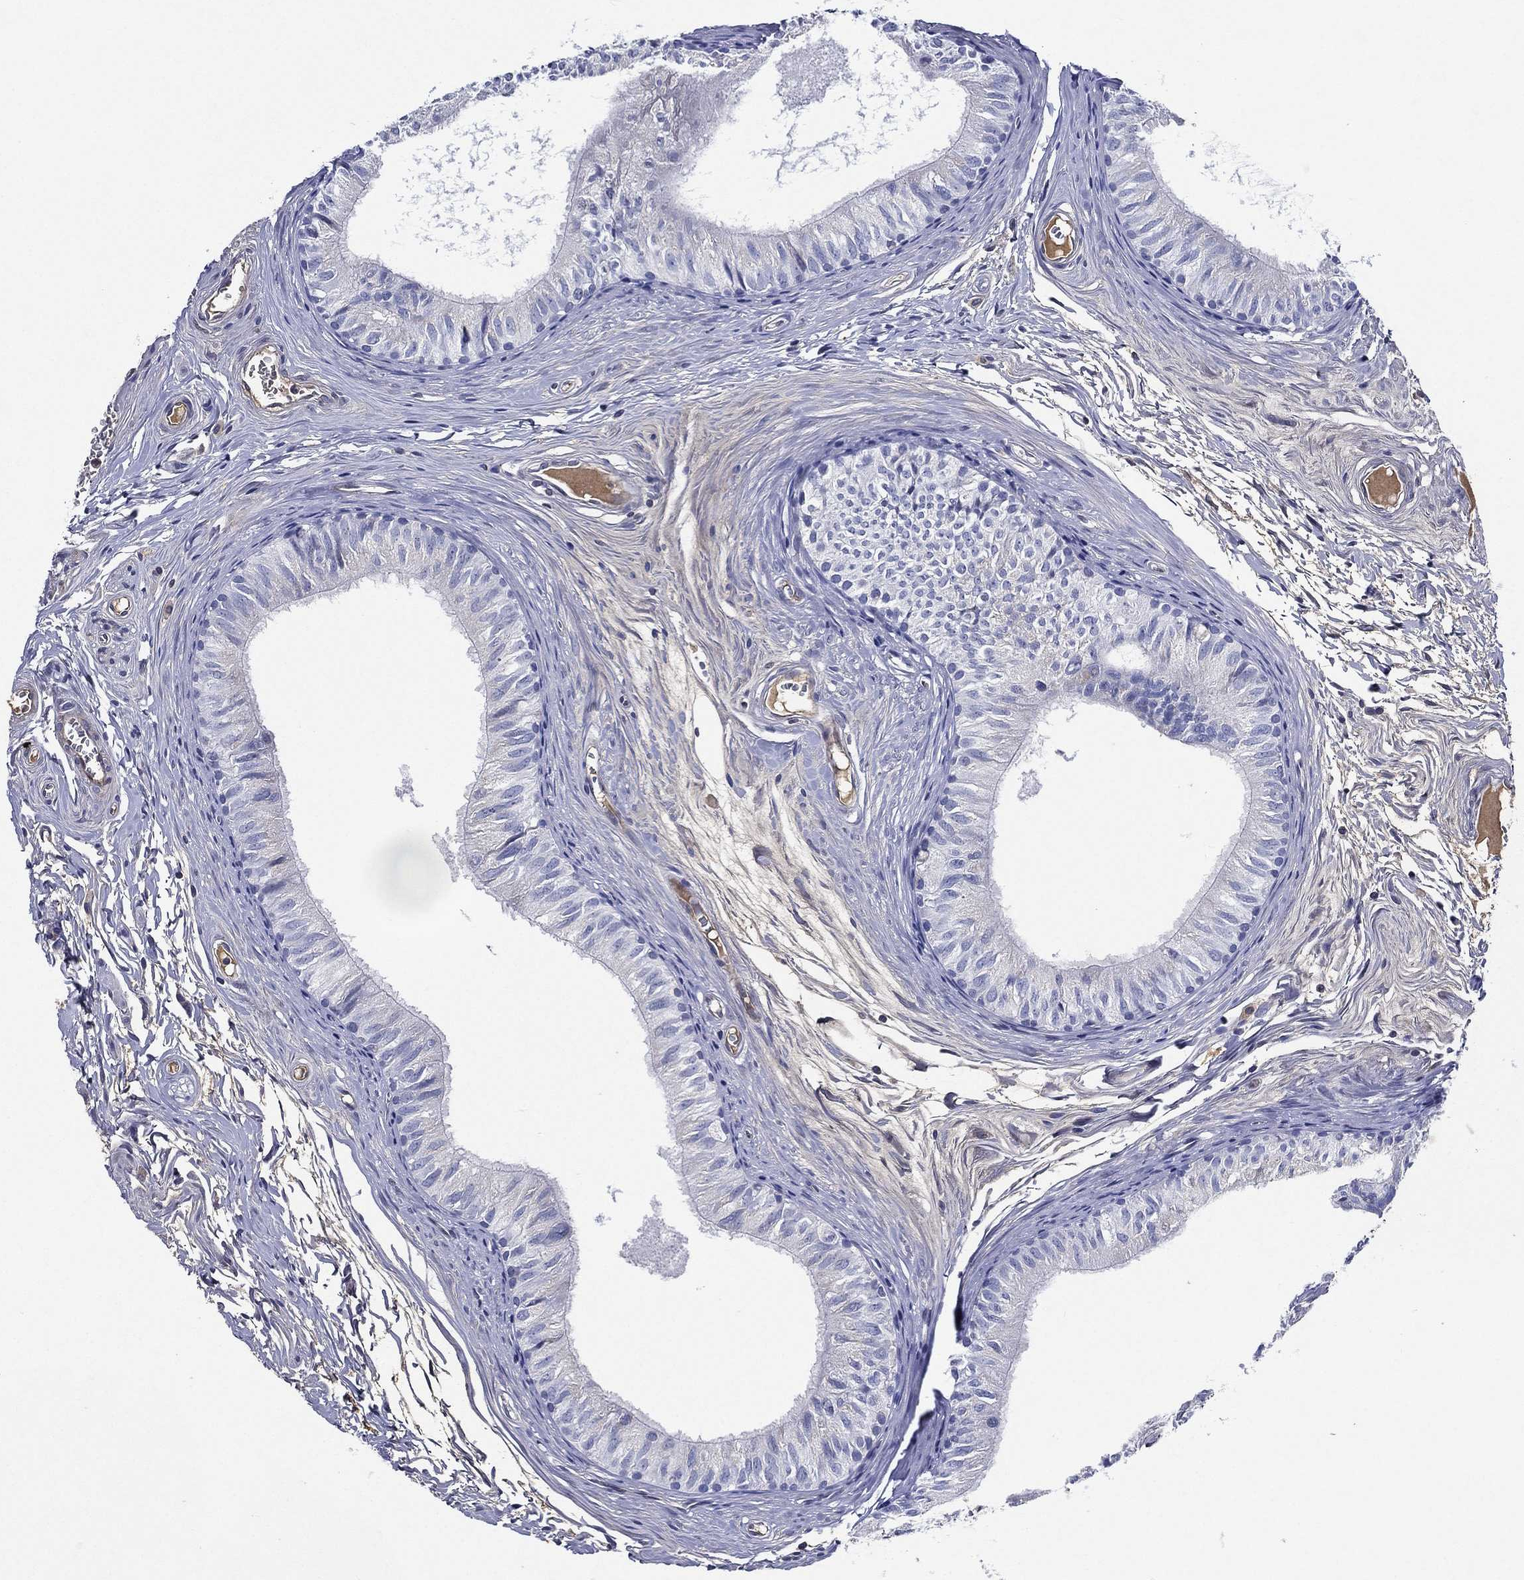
{"staining": {"intensity": "negative", "quantity": "none", "location": "none"}, "tissue": "epididymis", "cell_type": "Glandular cells", "image_type": "normal", "snomed": [{"axis": "morphology", "description": "Normal tissue, NOS"}, {"axis": "topography", "description": "Epididymis"}], "caption": "IHC image of unremarkable epididymis: epididymis stained with DAB (3,3'-diaminobenzidine) displays no significant protein staining in glandular cells. Brightfield microscopy of IHC stained with DAB (brown) and hematoxylin (blue), captured at high magnification.", "gene": "TMPRSS11D", "patient": {"sex": "male", "age": 52}}